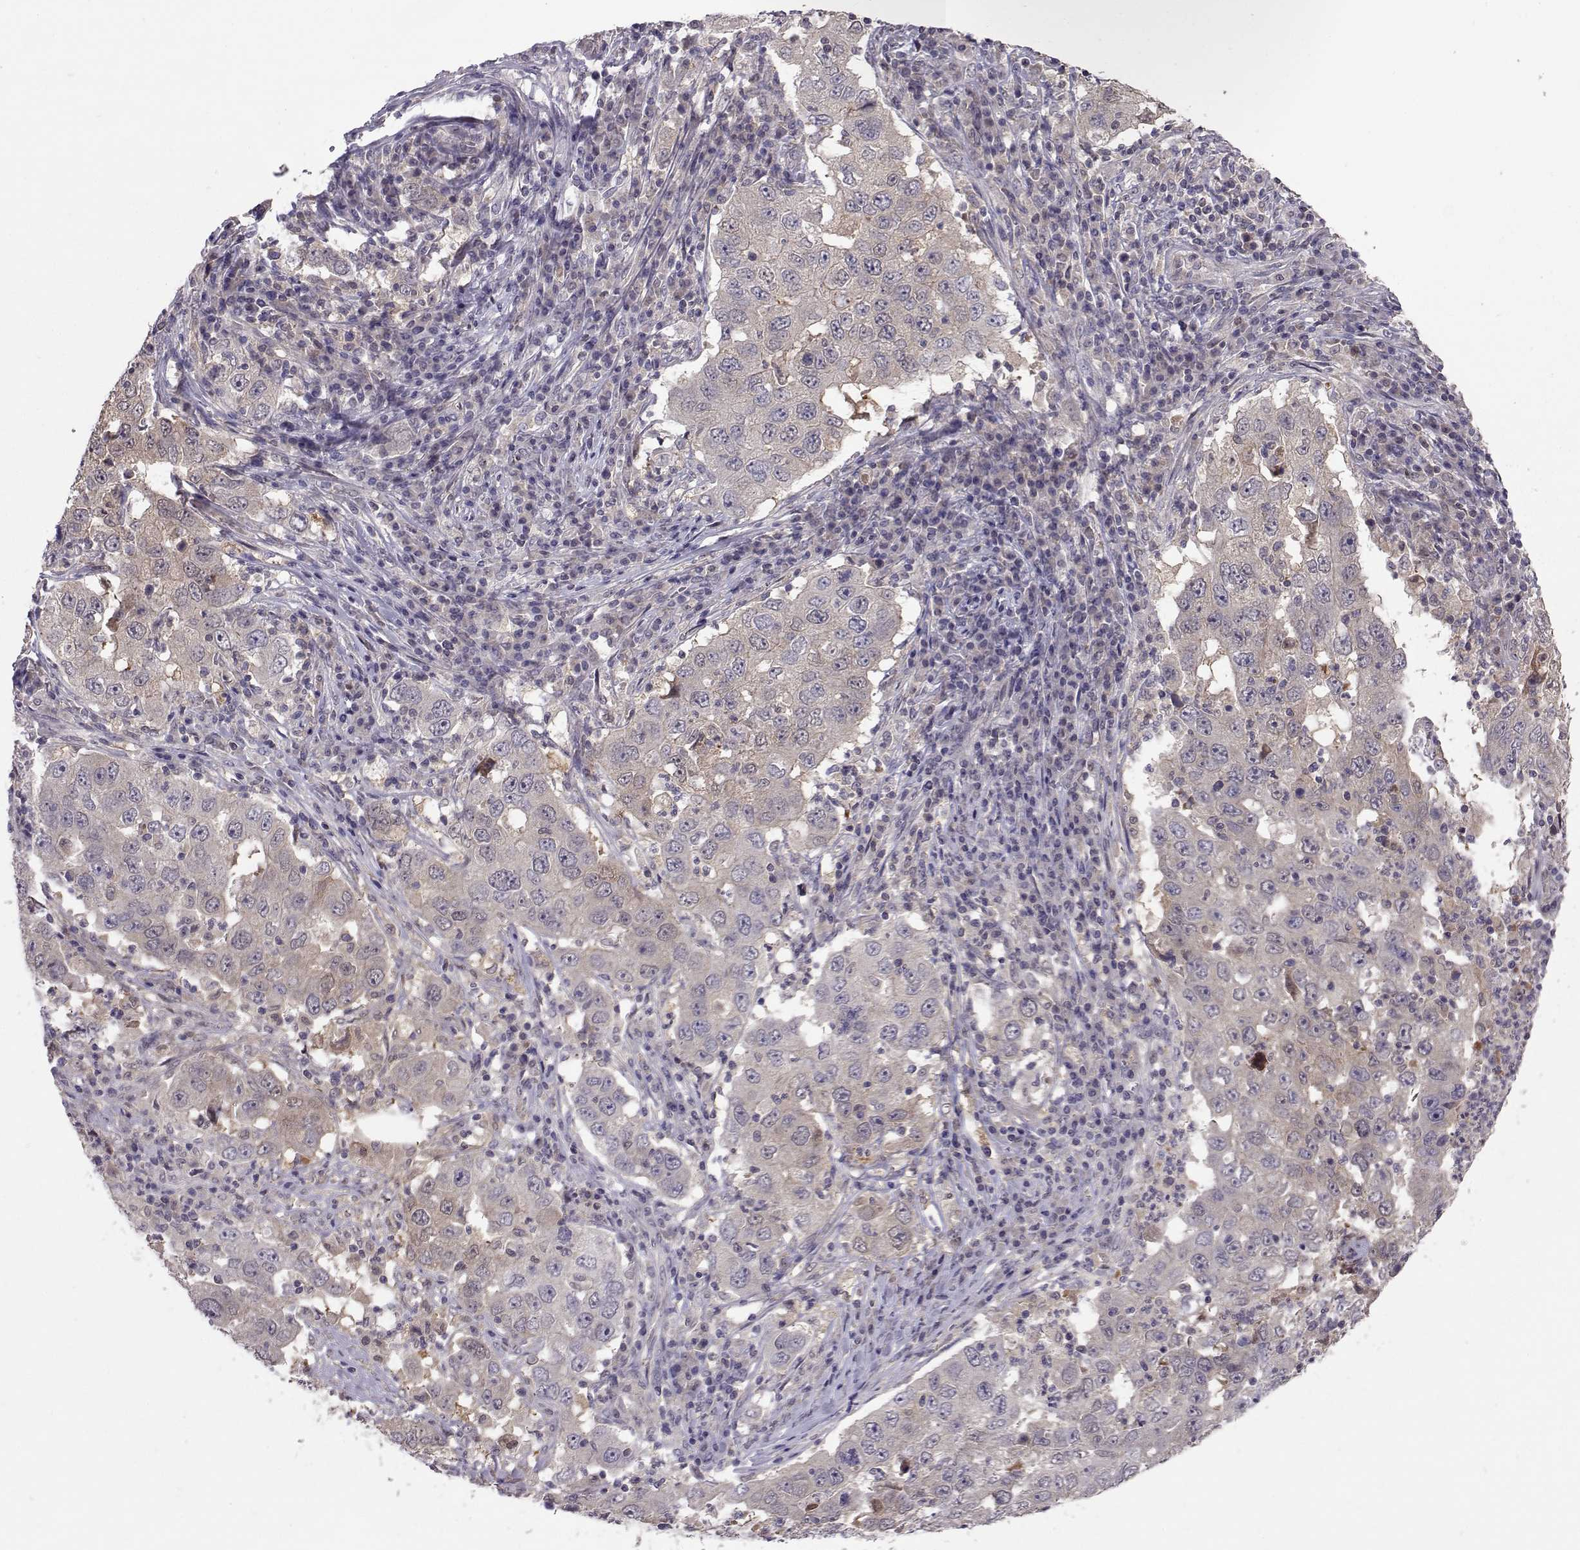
{"staining": {"intensity": "weak", "quantity": "<25%", "location": "cytoplasmic/membranous"}, "tissue": "lung cancer", "cell_type": "Tumor cells", "image_type": "cancer", "snomed": [{"axis": "morphology", "description": "Adenocarcinoma, NOS"}, {"axis": "topography", "description": "Lung"}], "caption": "High power microscopy histopathology image of an immunohistochemistry (IHC) photomicrograph of lung cancer (adenocarcinoma), revealing no significant staining in tumor cells.", "gene": "NCAM2", "patient": {"sex": "male", "age": 73}}